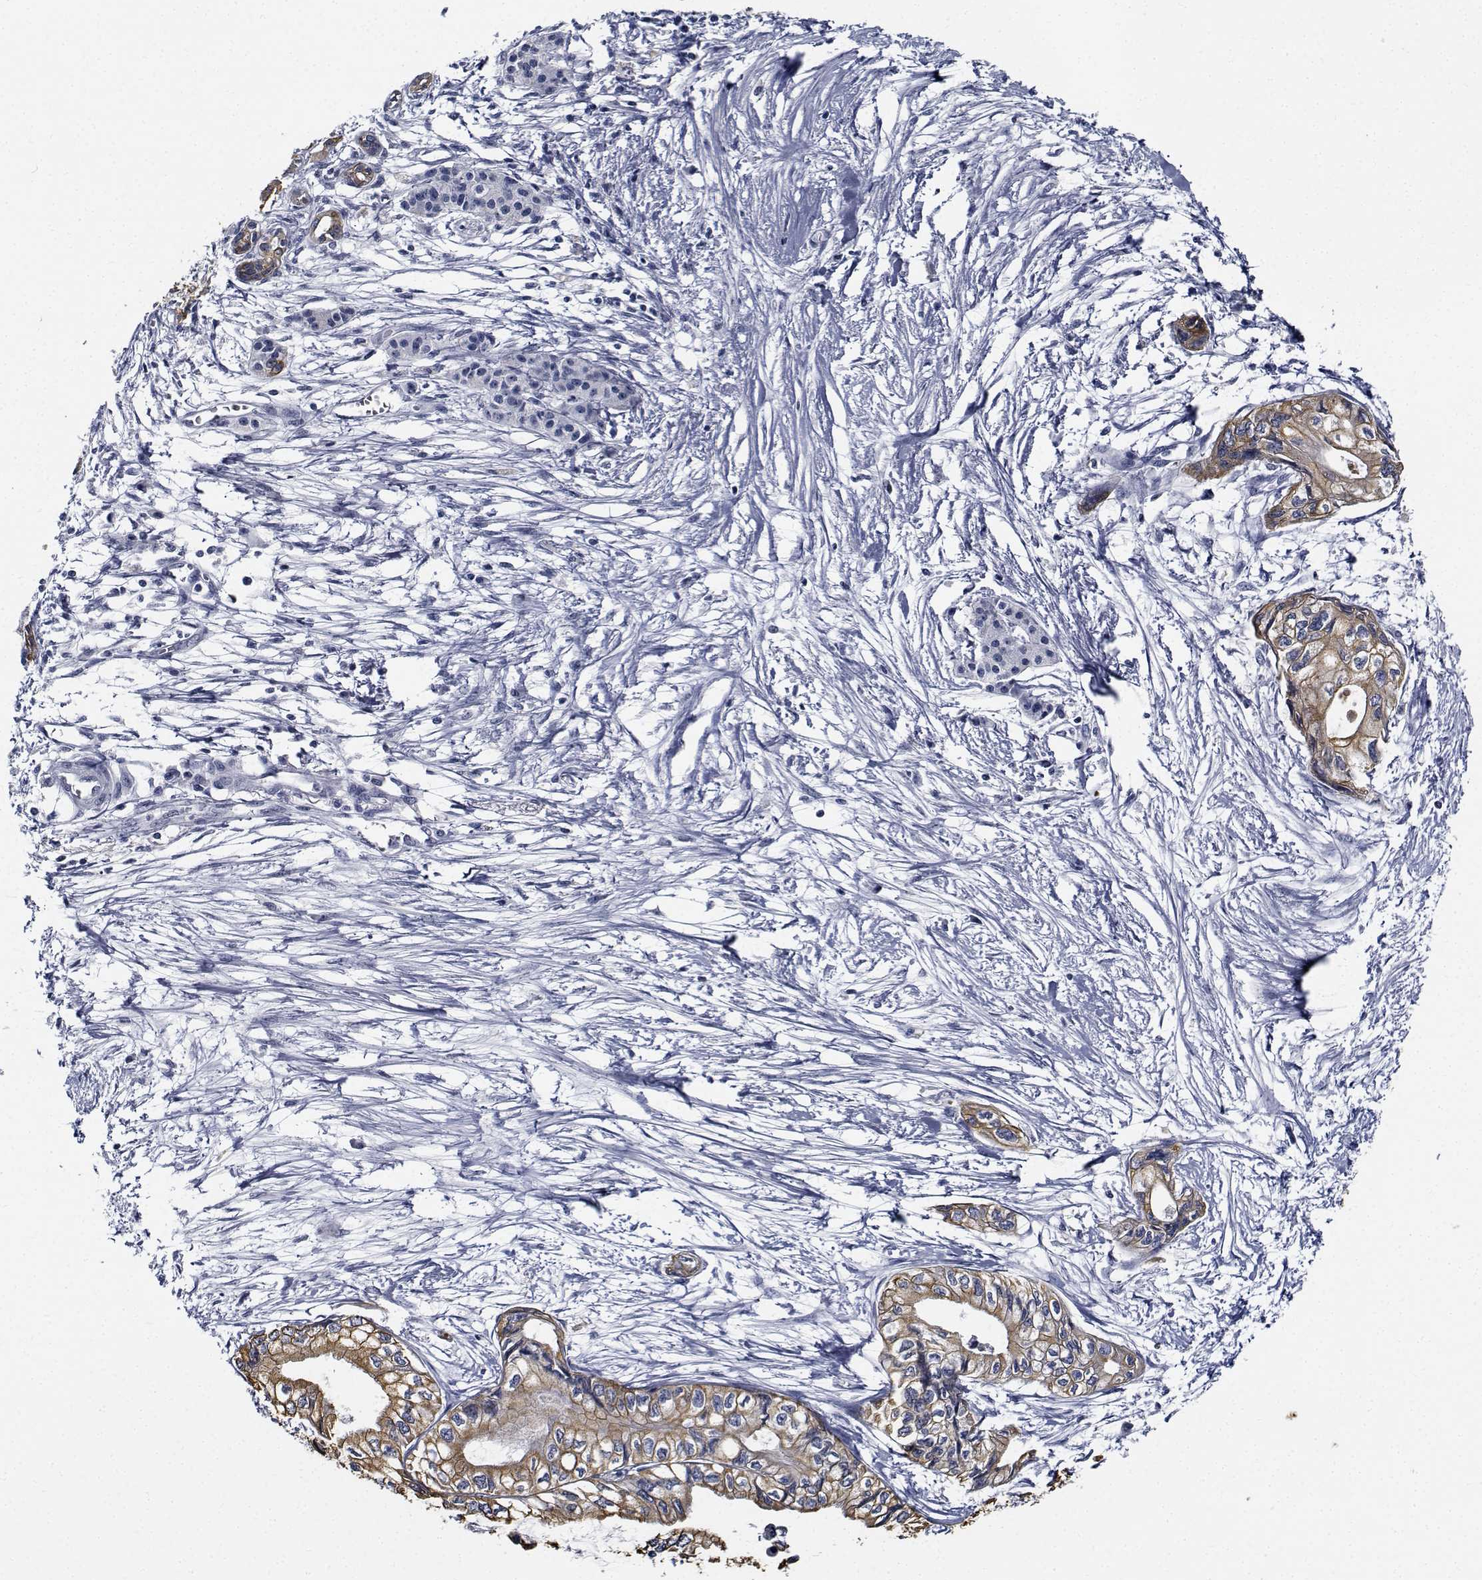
{"staining": {"intensity": "moderate", "quantity": ">75%", "location": "cytoplasmic/membranous"}, "tissue": "pancreatic cancer", "cell_type": "Tumor cells", "image_type": "cancer", "snomed": [{"axis": "morphology", "description": "Adenocarcinoma, NOS"}, {"axis": "topography", "description": "Pancreas"}], "caption": "Brown immunohistochemical staining in human pancreatic cancer demonstrates moderate cytoplasmic/membranous expression in approximately >75% of tumor cells.", "gene": "NVL", "patient": {"sex": "female", "age": 76}}